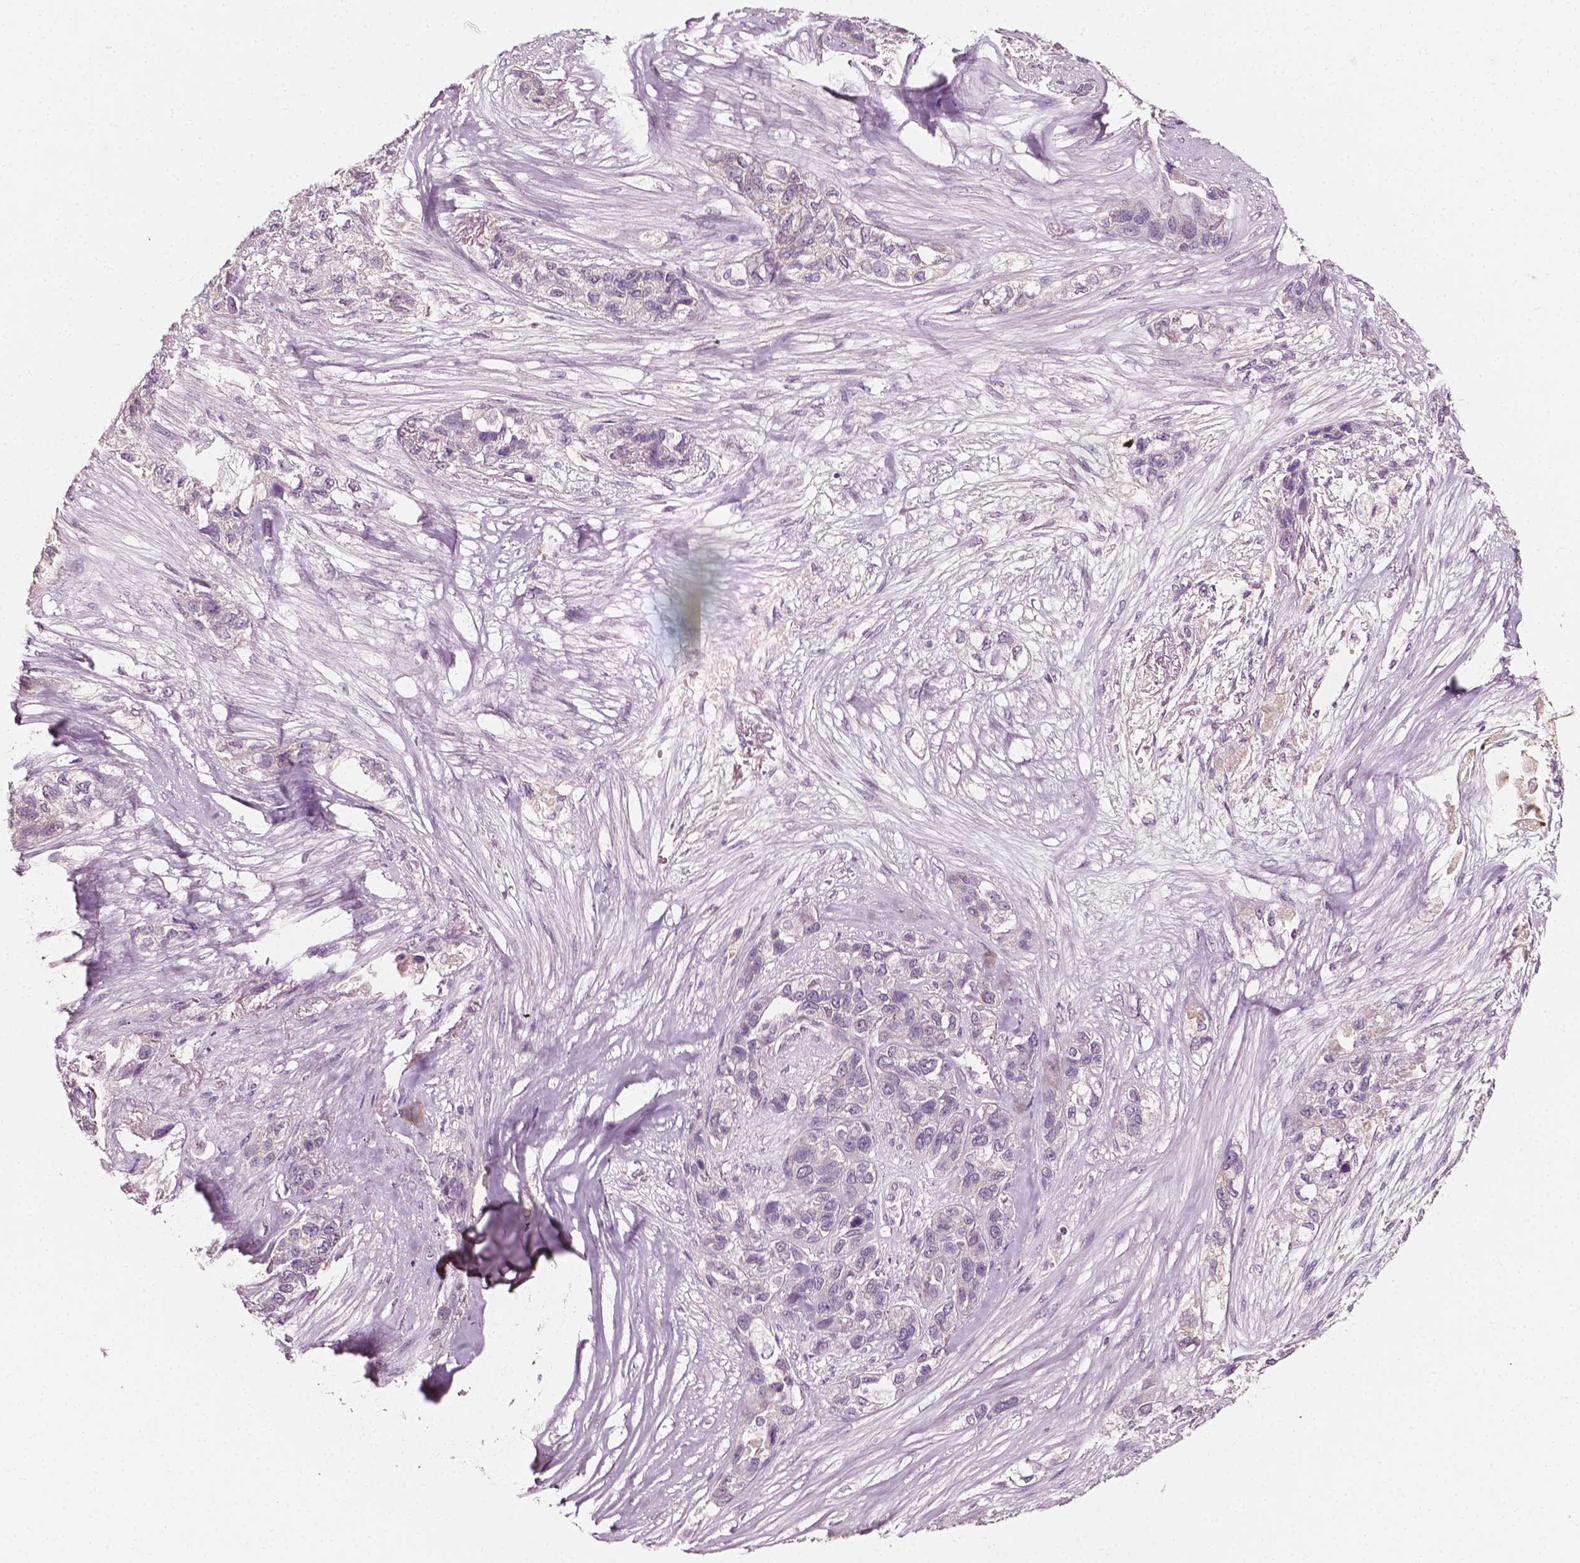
{"staining": {"intensity": "negative", "quantity": "none", "location": "none"}, "tissue": "lung cancer", "cell_type": "Tumor cells", "image_type": "cancer", "snomed": [{"axis": "morphology", "description": "Squamous cell carcinoma, NOS"}, {"axis": "topography", "description": "Lung"}], "caption": "DAB immunohistochemical staining of lung squamous cell carcinoma displays no significant positivity in tumor cells.", "gene": "PLA2R1", "patient": {"sex": "female", "age": 70}}